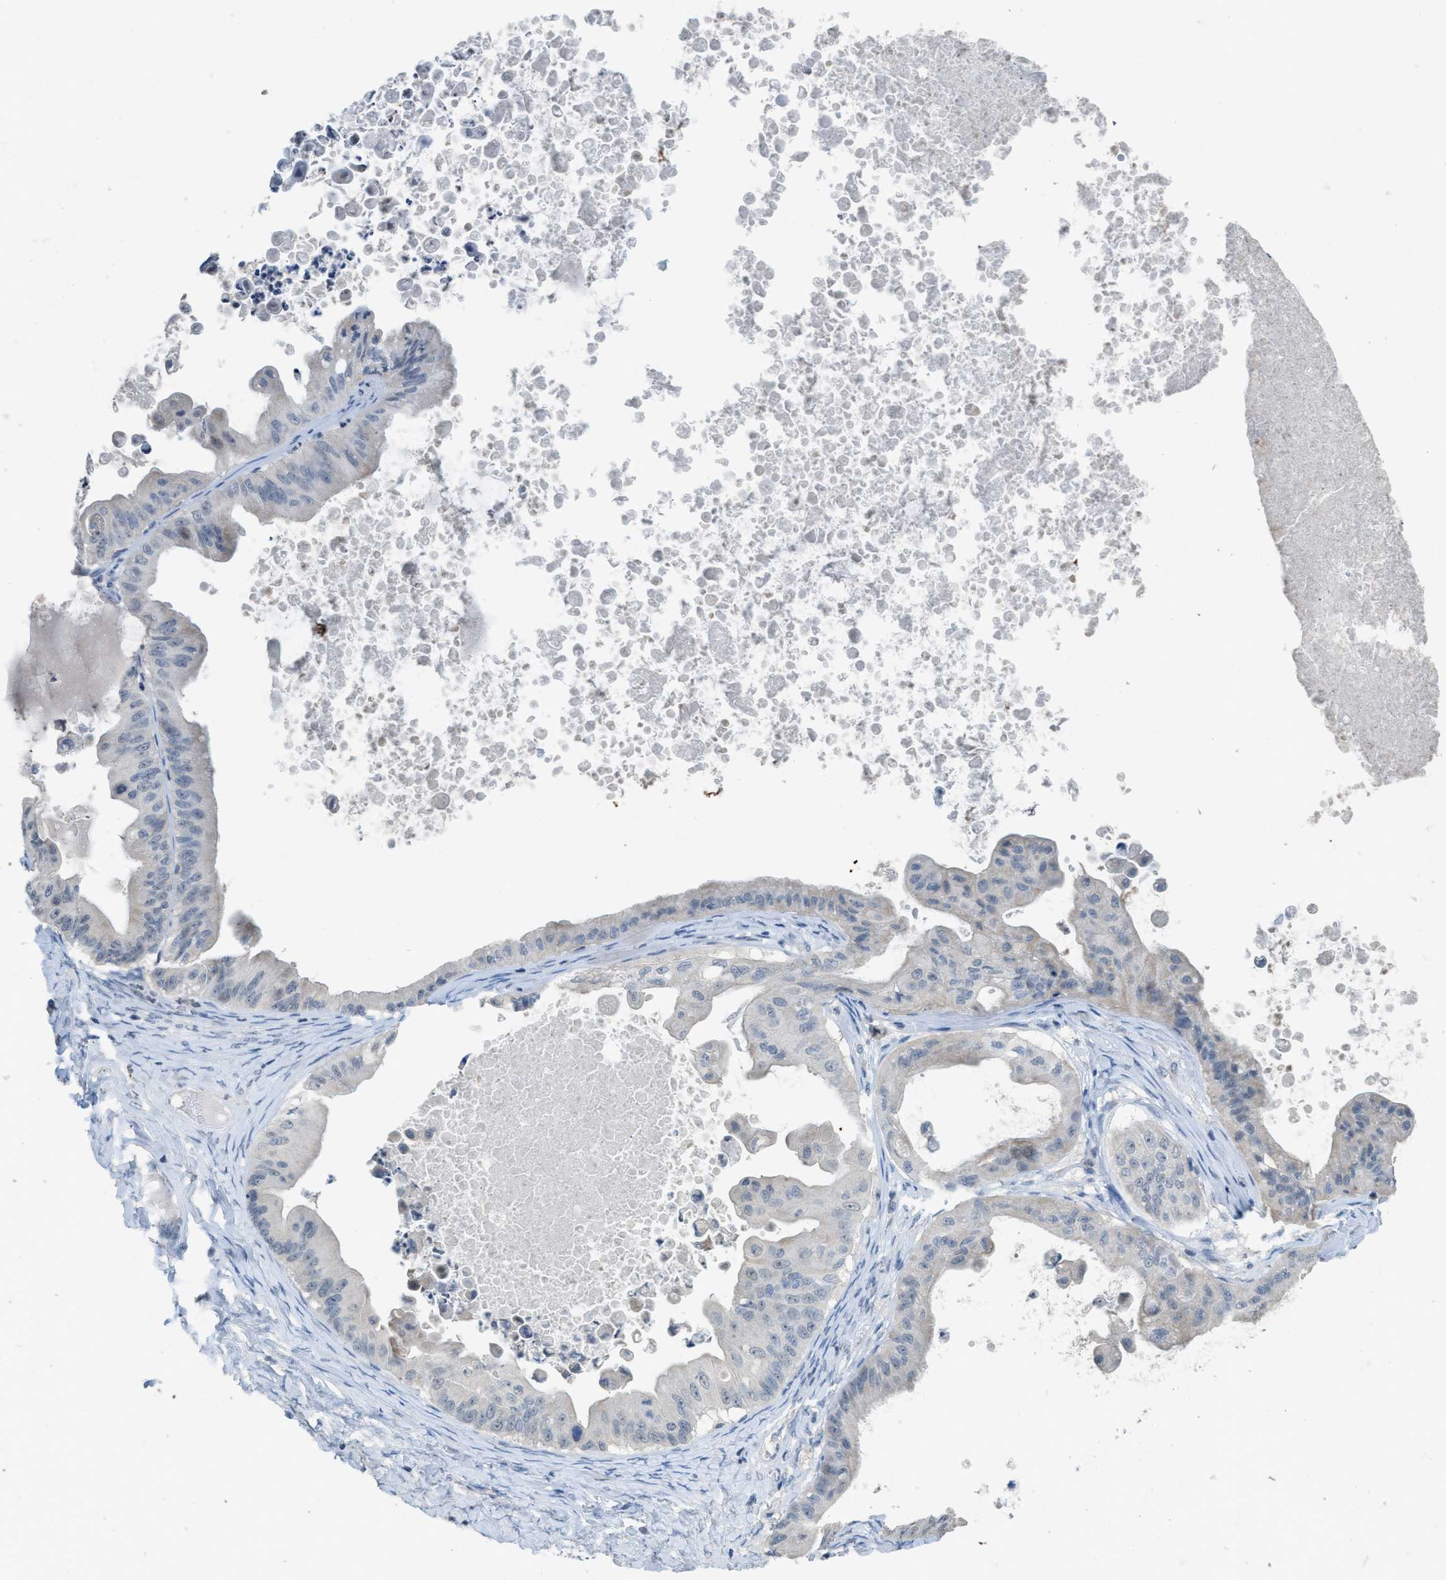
{"staining": {"intensity": "negative", "quantity": "none", "location": "none"}, "tissue": "ovarian cancer", "cell_type": "Tumor cells", "image_type": "cancer", "snomed": [{"axis": "morphology", "description": "Cystadenocarcinoma, mucinous, NOS"}, {"axis": "topography", "description": "Ovary"}], "caption": "A high-resolution micrograph shows immunohistochemistry staining of mucinous cystadenocarcinoma (ovarian), which displays no significant positivity in tumor cells.", "gene": "TXNDC2", "patient": {"sex": "female", "age": 37}}